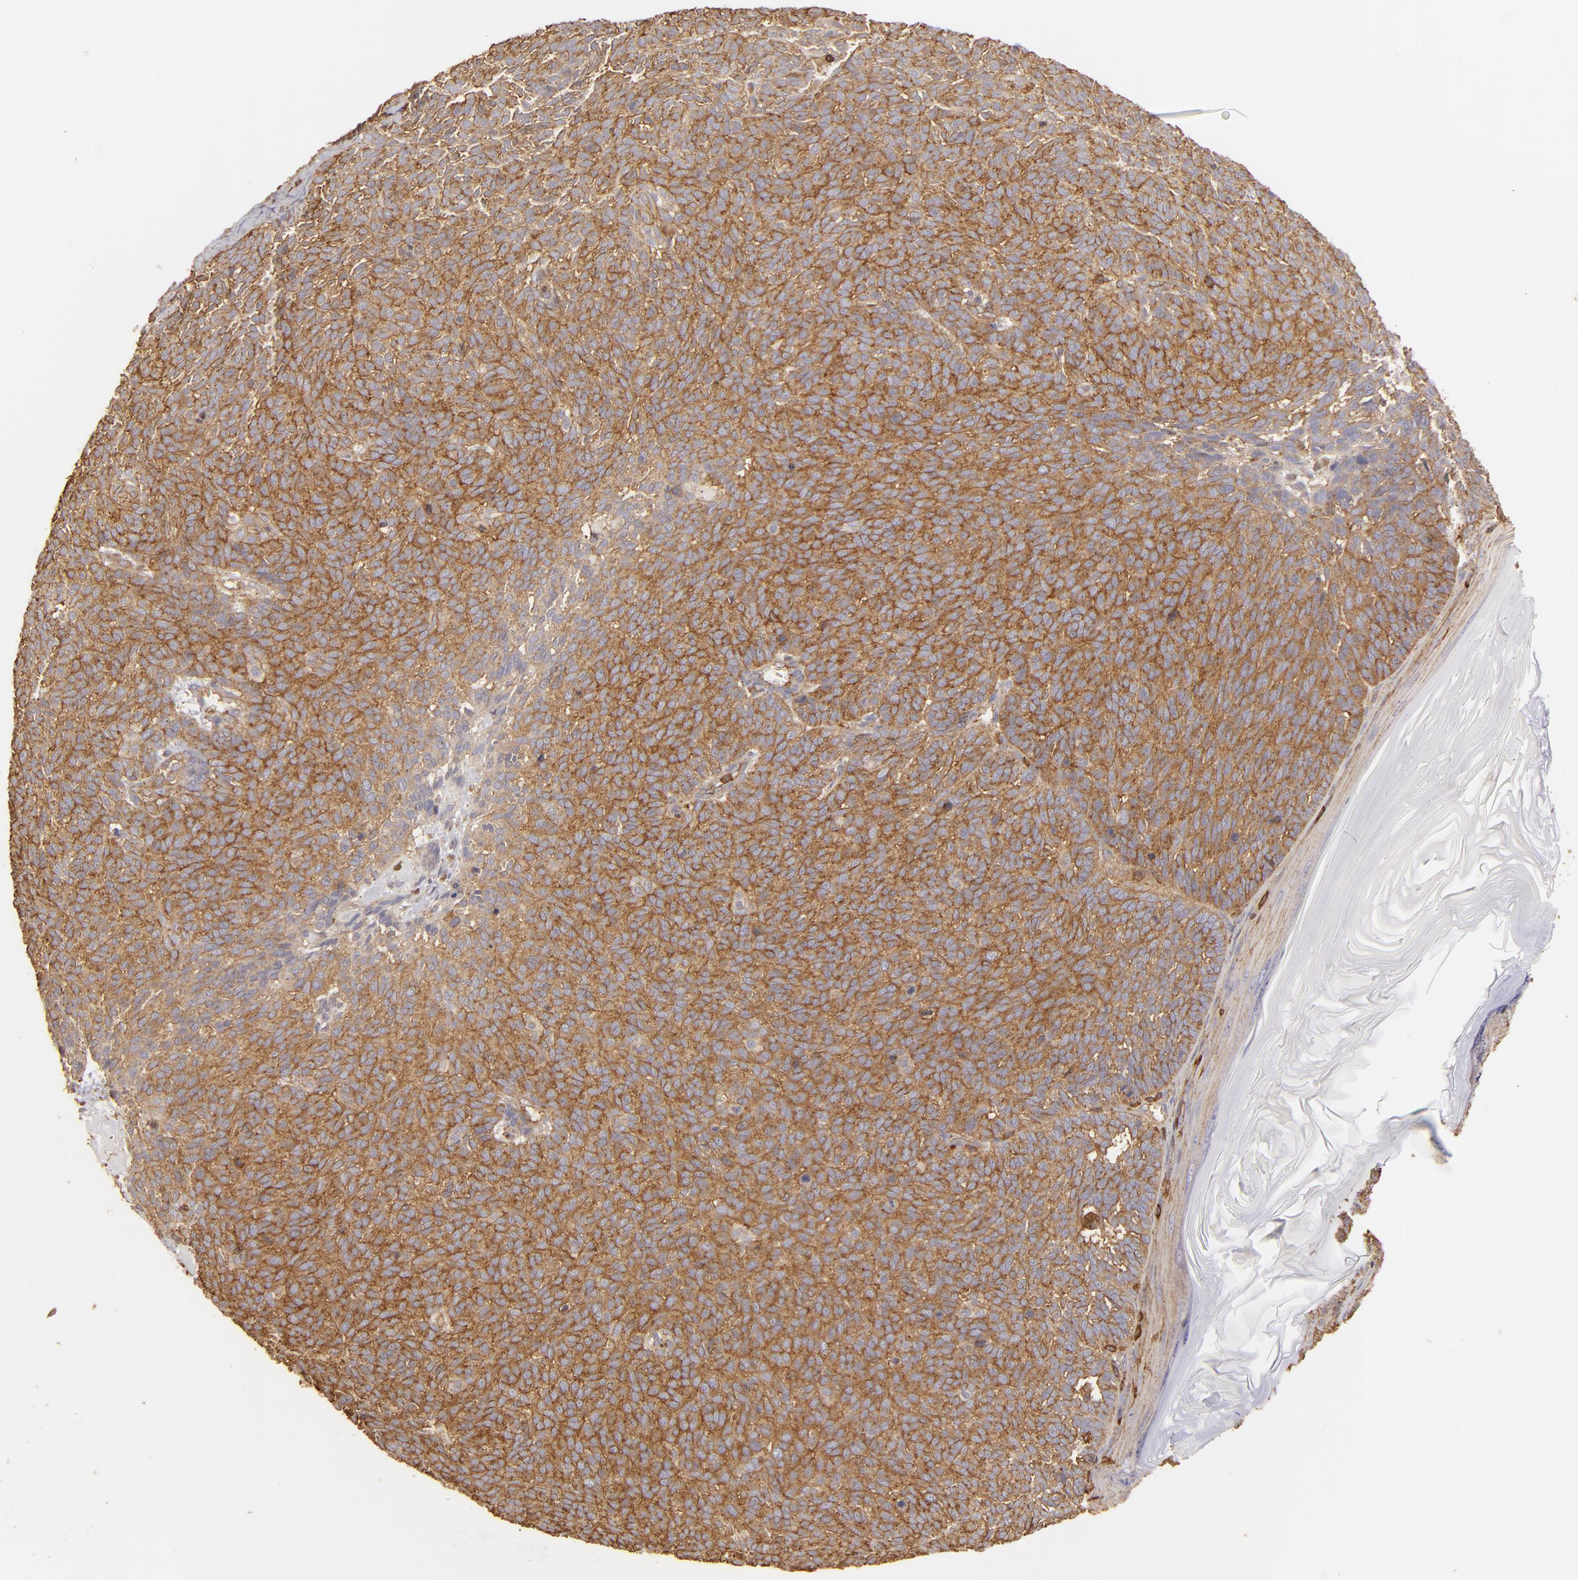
{"staining": {"intensity": "moderate", "quantity": ">75%", "location": "cytoplasmic/membranous"}, "tissue": "skin cancer", "cell_type": "Tumor cells", "image_type": "cancer", "snomed": [{"axis": "morphology", "description": "Basal cell carcinoma"}, {"axis": "topography", "description": "Skin"}], "caption": "Immunohistochemistry image of skin cancer (basal cell carcinoma) stained for a protein (brown), which displays medium levels of moderate cytoplasmic/membranous expression in approximately >75% of tumor cells.", "gene": "ACTB", "patient": {"sex": "male", "age": 63}}